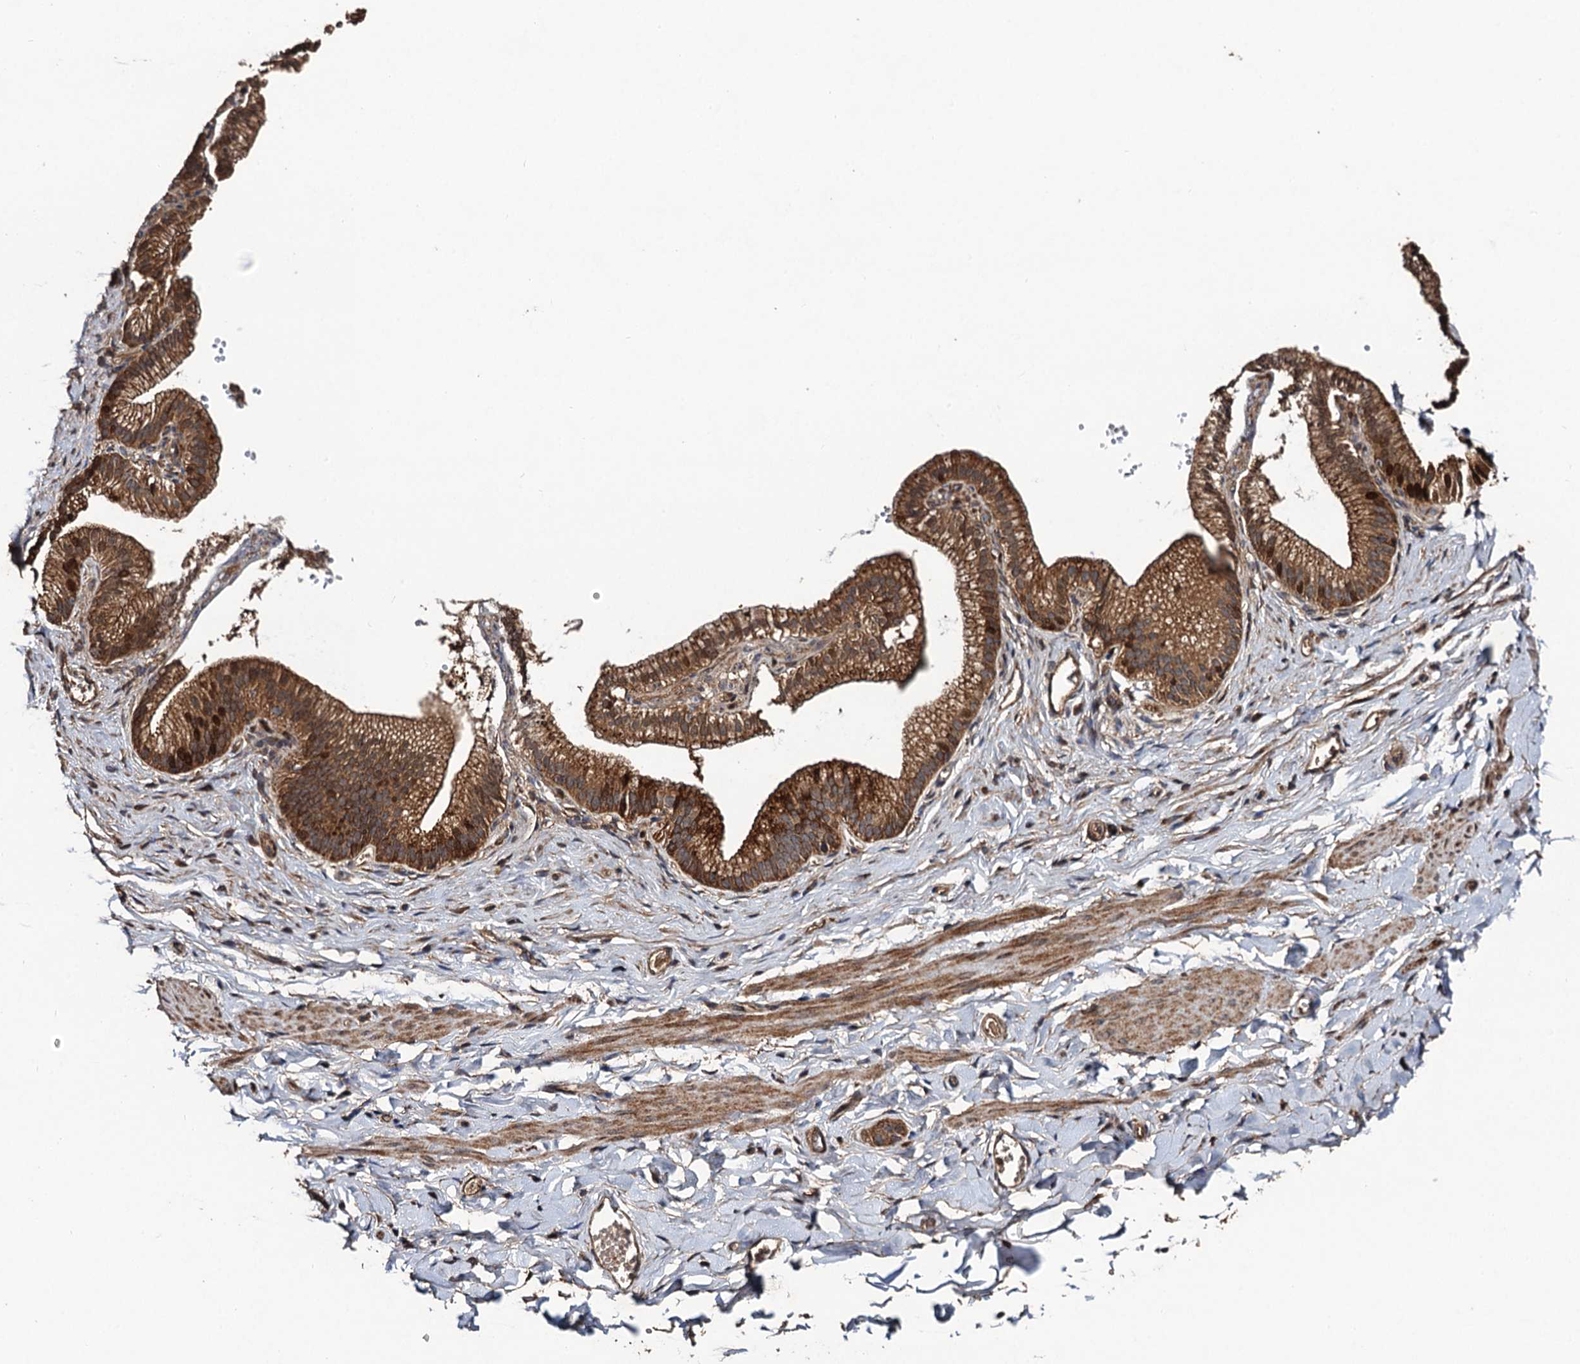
{"staining": {"intensity": "moderate", "quantity": ">75%", "location": "cytoplasmic/membranous"}, "tissue": "adipose tissue", "cell_type": "Adipocytes", "image_type": "normal", "snomed": [{"axis": "morphology", "description": "Normal tissue, NOS"}, {"axis": "topography", "description": "Gallbladder"}, {"axis": "topography", "description": "Peripheral nerve tissue"}], "caption": "High-magnification brightfield microscopy of benign adipose tissue stained with DAB (3,3'-diaminobenzidine) (brown) and counterstained with hematoxylin (blue). adipocytes exhibit moderate cytoplasmic/membranous expression is present in about>75% of cells. (DAB = brown stain, brightfield microscopy at high magnification).", "gene": "TMEM39B", "patient": {"sex": "male", "age": 38}}